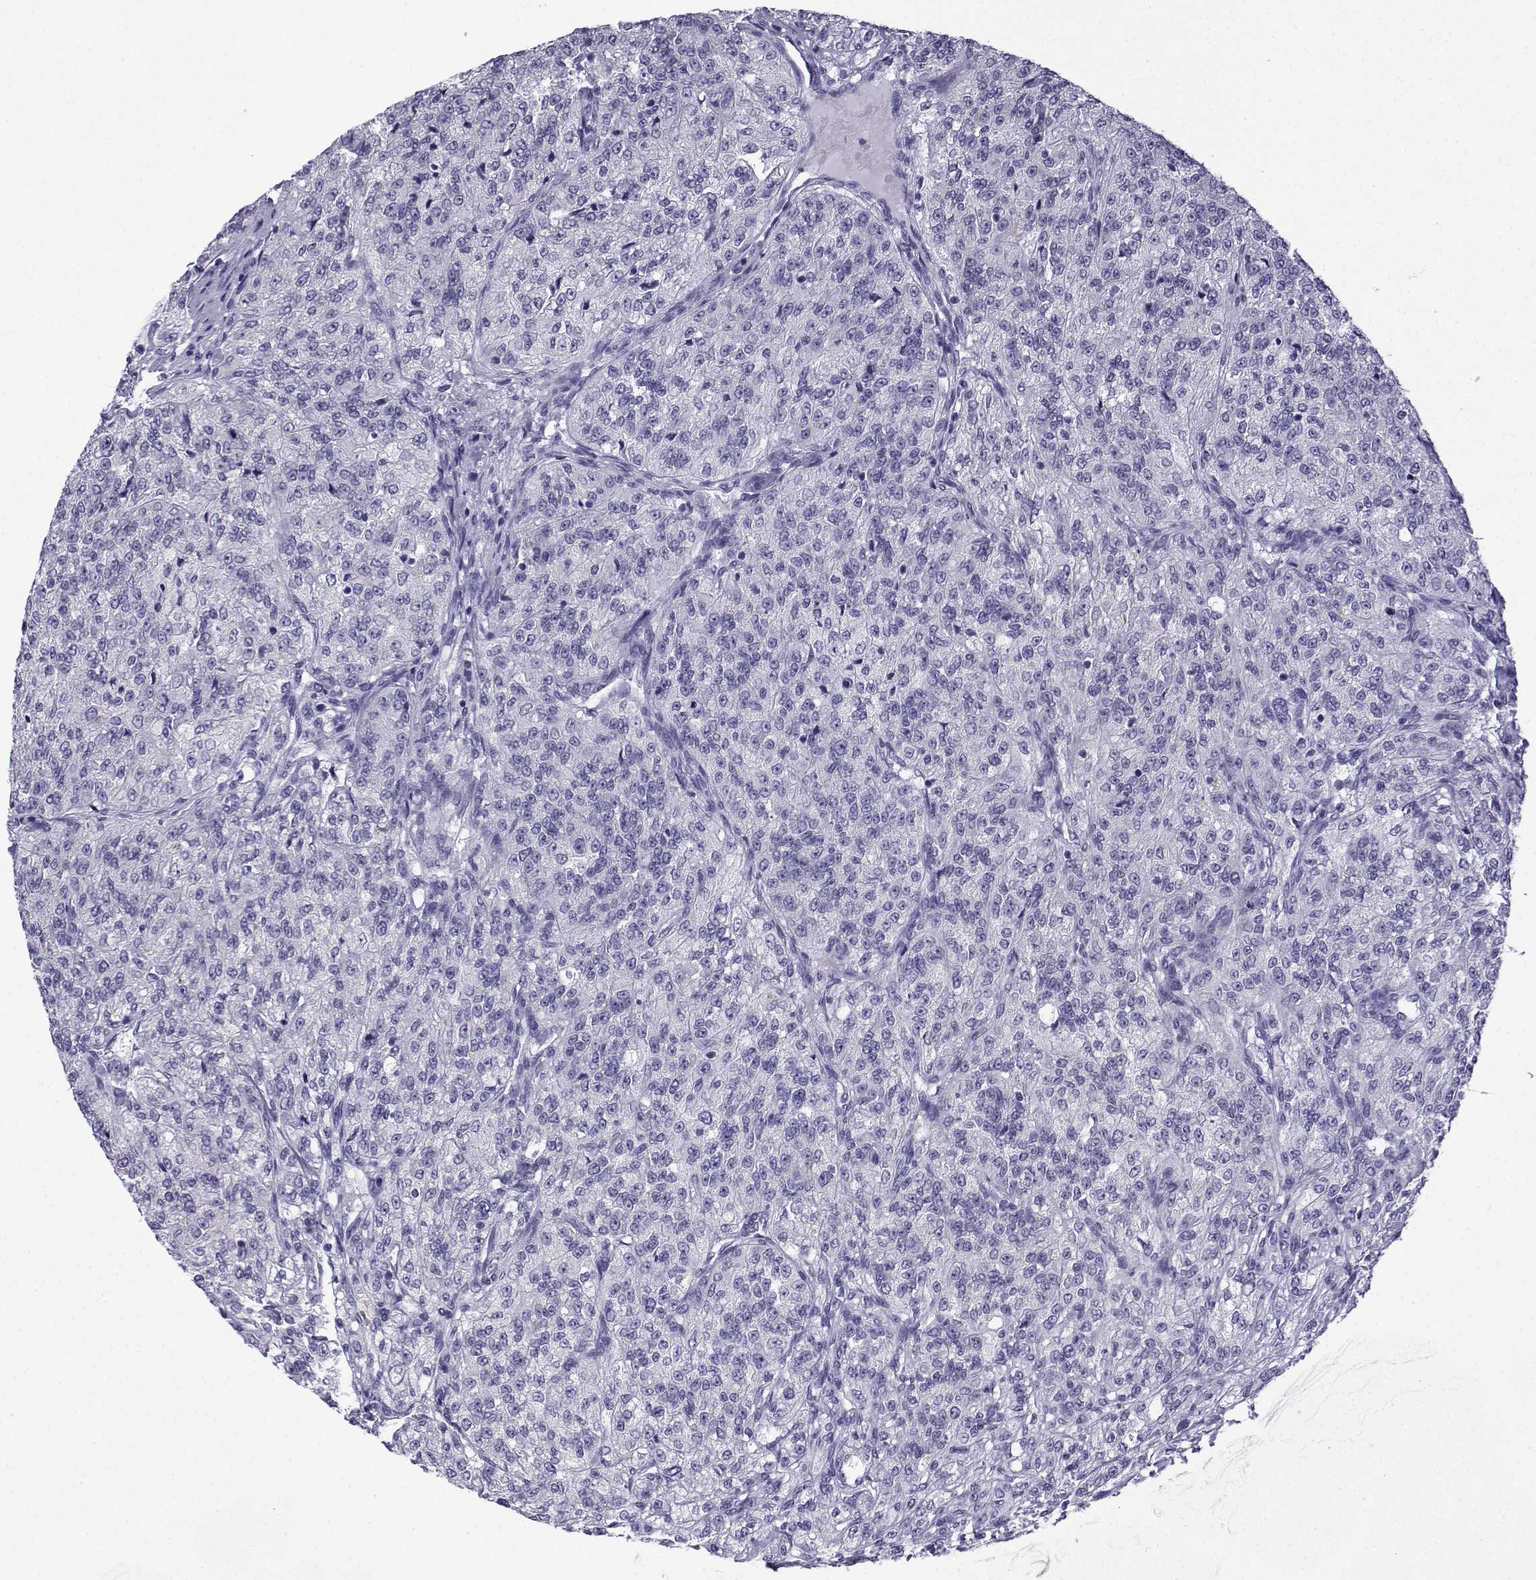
{"staining": {"intensity": "negative", "quantity": "none", "location": "none"}, "tissue": "renal cancer", "cell_type": "Tumor cells", "image_type": "cancer", "snomed": [{"axis": "morphology", "description": "Adenocarcinoma, NOS"}, {"axis": "topography", "description": "Kidney"}], "caption": "The photomicrograph reveals no staining of tumor cells in renal adenocarcinoma.", "gene": "ACRBP", "patient": {"sex": "female", "age": 63}}